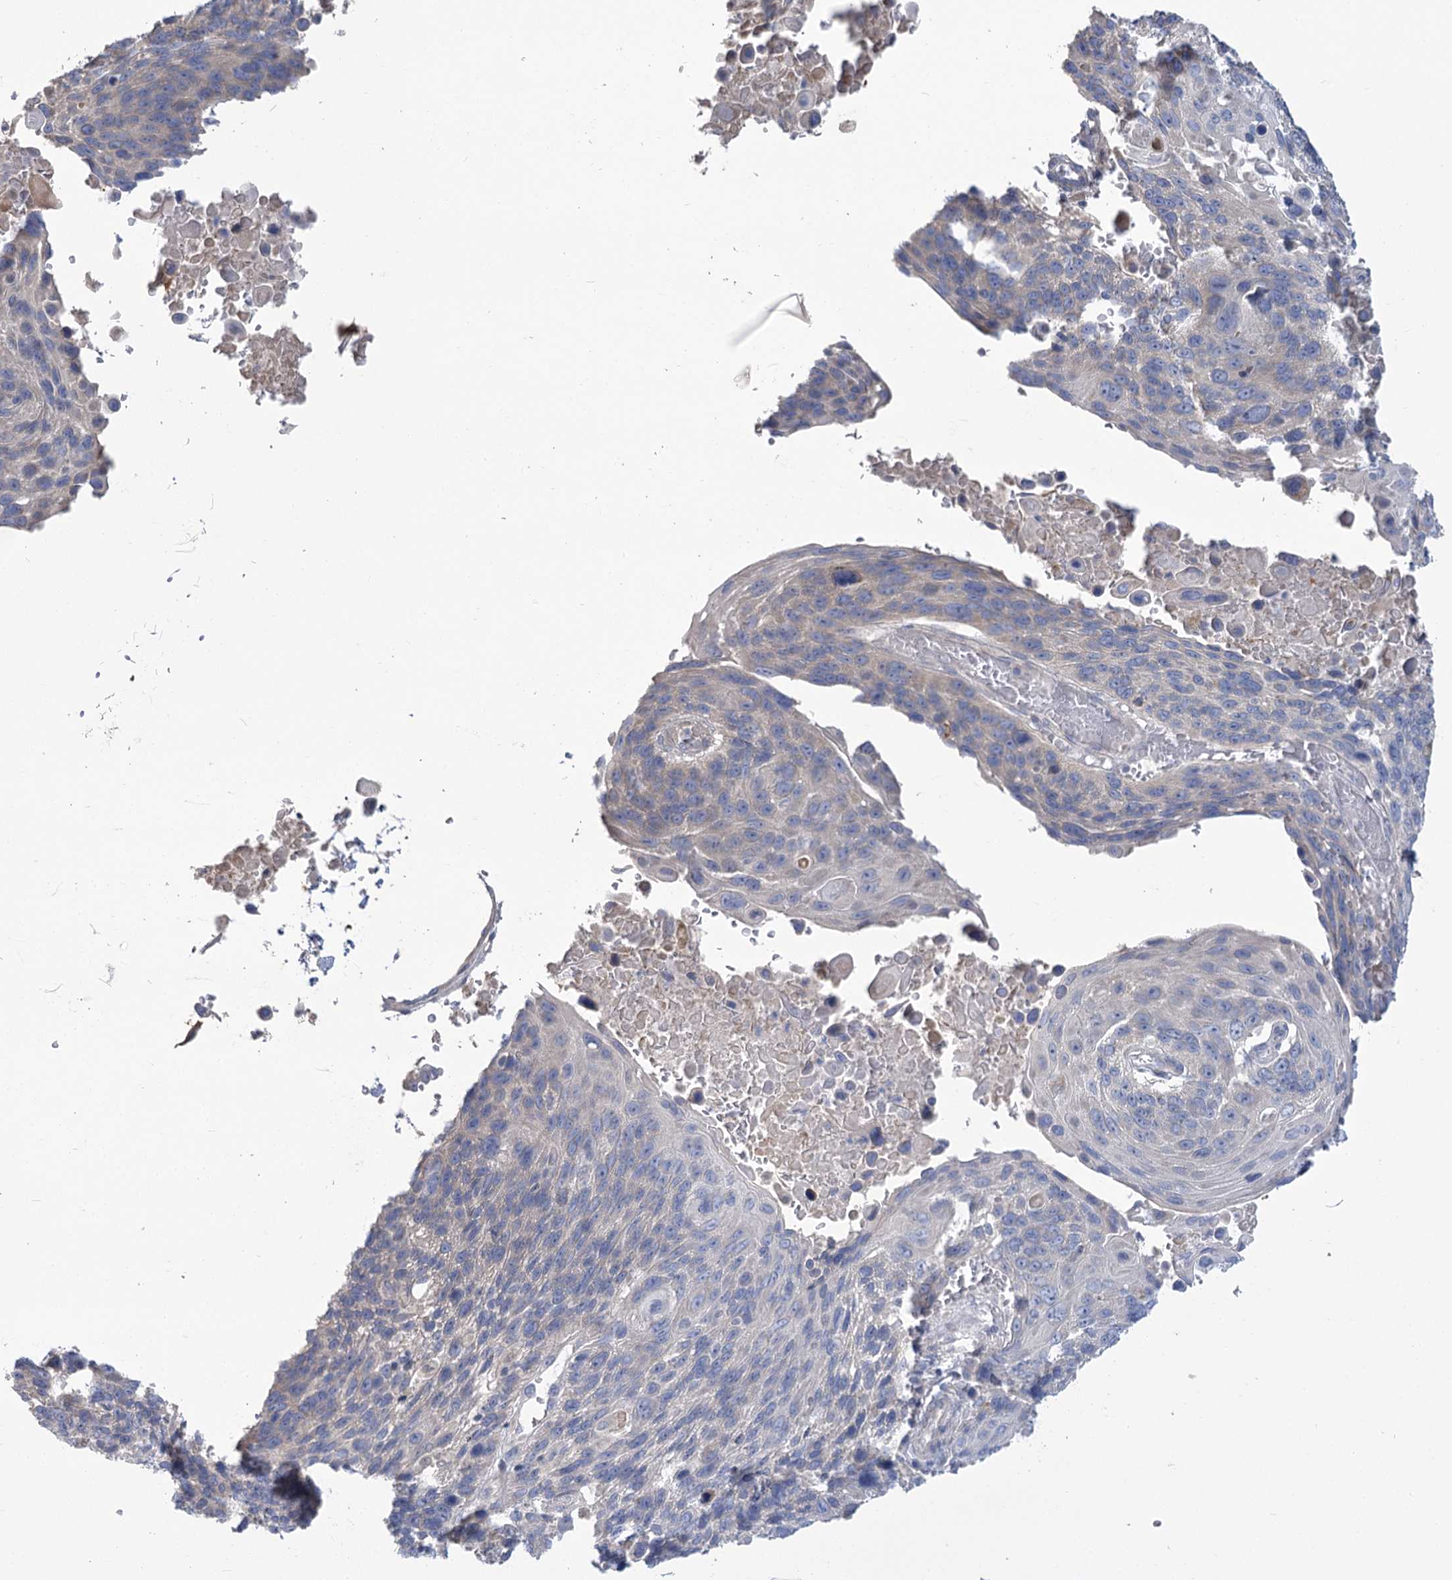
{"staining": {"intensity": "negative", "quantity": "none", "location": "none"}, "tissue": "lung cancer", "cell_type": "Tumor cells", "image_type": "cancer", "snomed": [{"axis": "morphology", "description": "Squamous cell carcinoma, NOS"}, {"axis": "topography", "description": "Lung"}], "caption": "This is an IHC histopathology image of squamous cell carcinoma (lung). There is no staining in tumor cells.", "gene": "PBLD", "patient": {"sex": "male", "age": 66}}